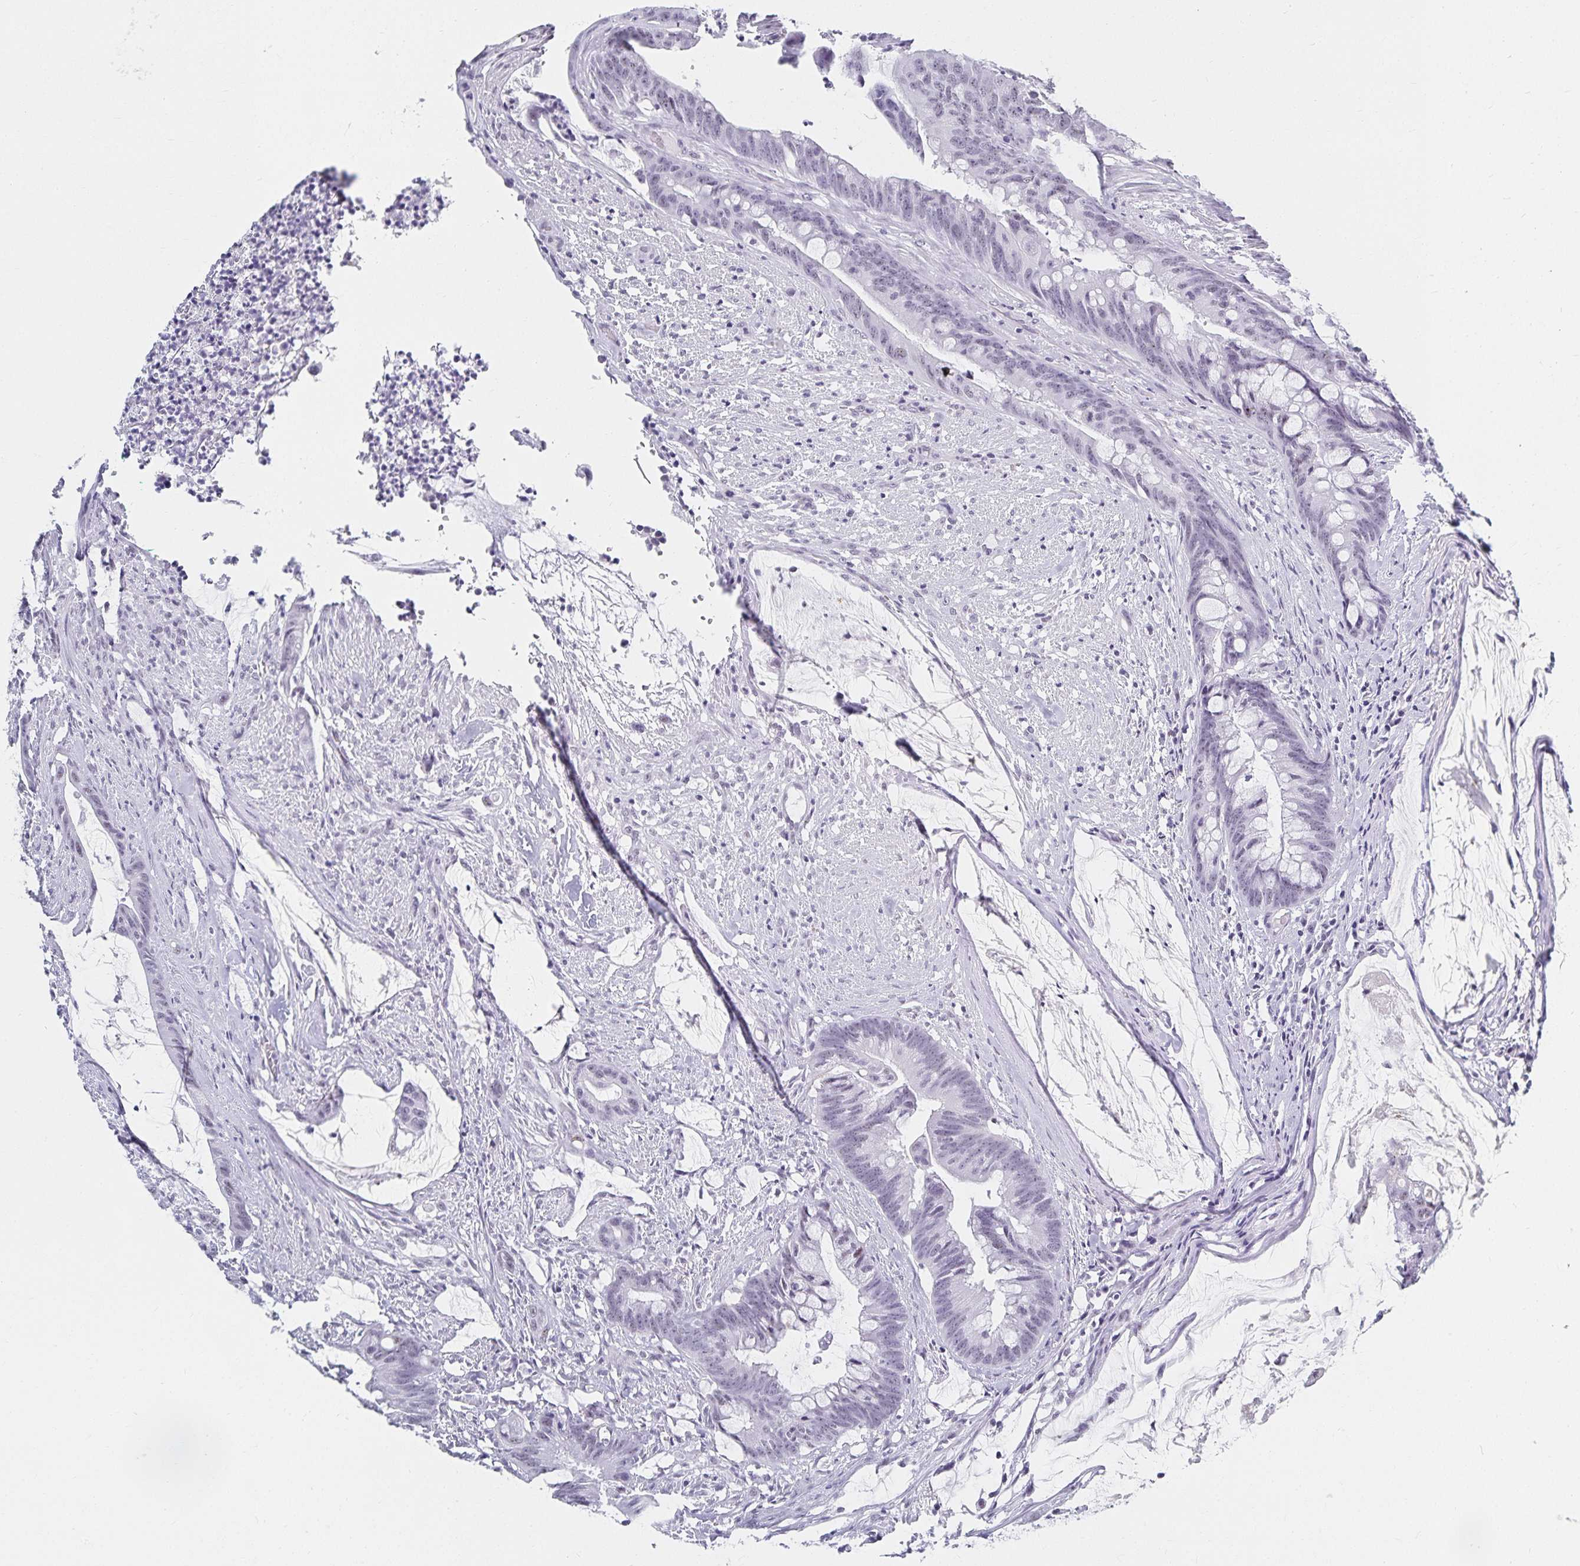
{"staining": {"intensity": "negative", "quantity": "none", "location": "none"}, "tissue": "colorectal cancer", "cell_type": "Tumor cells", "image_type": "cancer", "snomed": [{"axis": "morphology", "description": "Adenocarcinoma, NOS"}, {"axis": "topography", "description": "Colon"}], "caption": "IHC photomicrograph of human colorectal cancer (adenocarcinoma) stained for a protein (brown), which shows no expression in tumor cells. (DAB (3,3'-diaminobenzidine) immunohistochemistry with hematoxylin counter stain).", "gene": "C20orf85", "patient": {"sex": "male", "age": 62}}